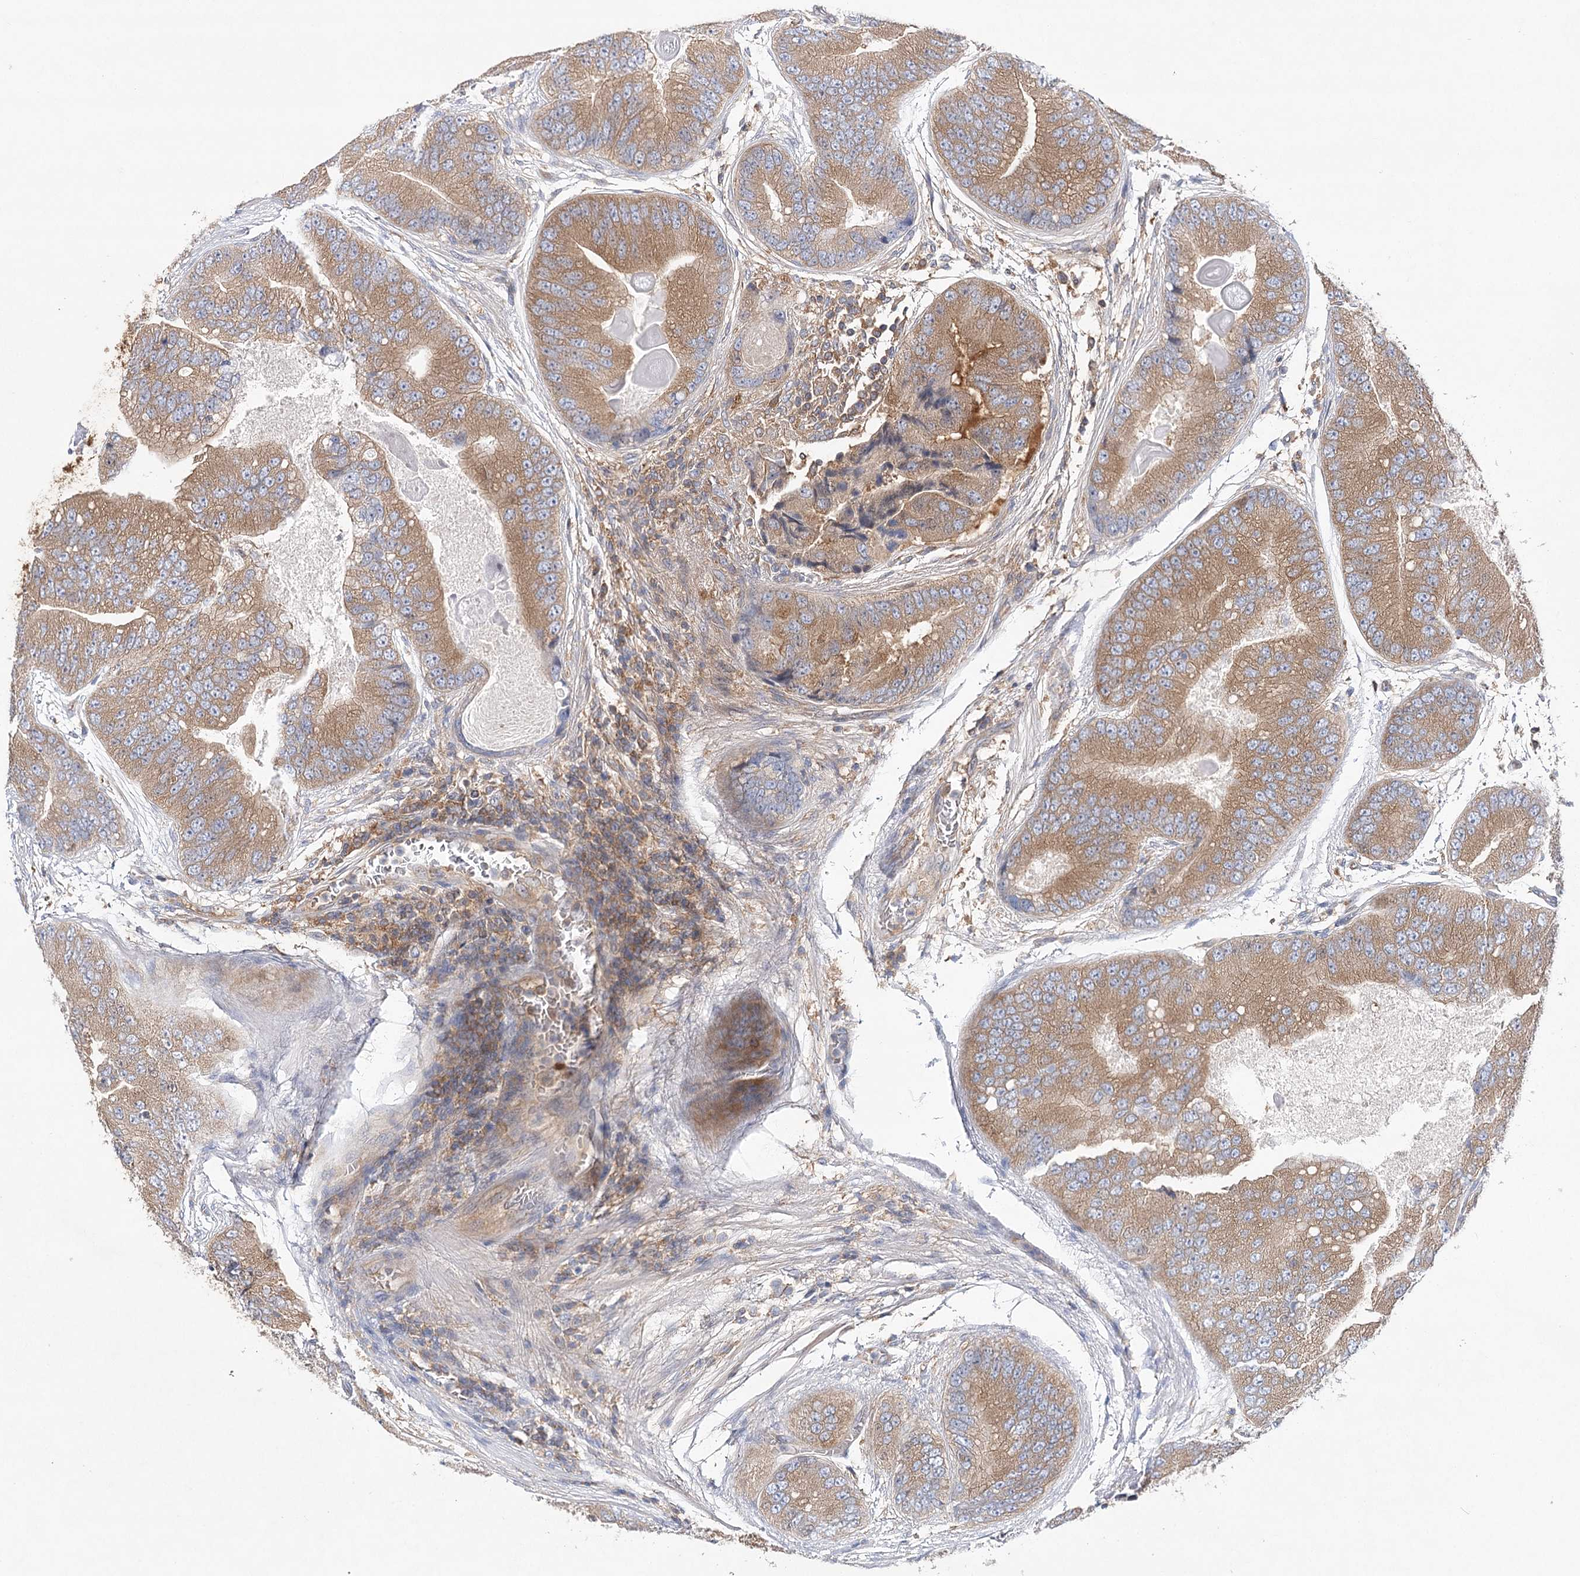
{"staining": {"intensity": "moderate", "quantity": ">75%", "location": "cytoplasmic/membranous"}, "tissue": "prostate cancer", "cell_type": "Tumor cells", "image_type": "cancer", "snomed": [{"axis": "morphology", "description": "Adenocarcinoma, High grade"}, {"axis": "topography", "description": "Prostate"}], "caption": "This is a histology image of immunohistochemistry (IHC) staining of prostate cancer, which shows moderate staining in the cytoplasmic/membranous of tumor cells.", "gene": "ABRAXAS2", "patient": {"sex": "male", "age": 70}}